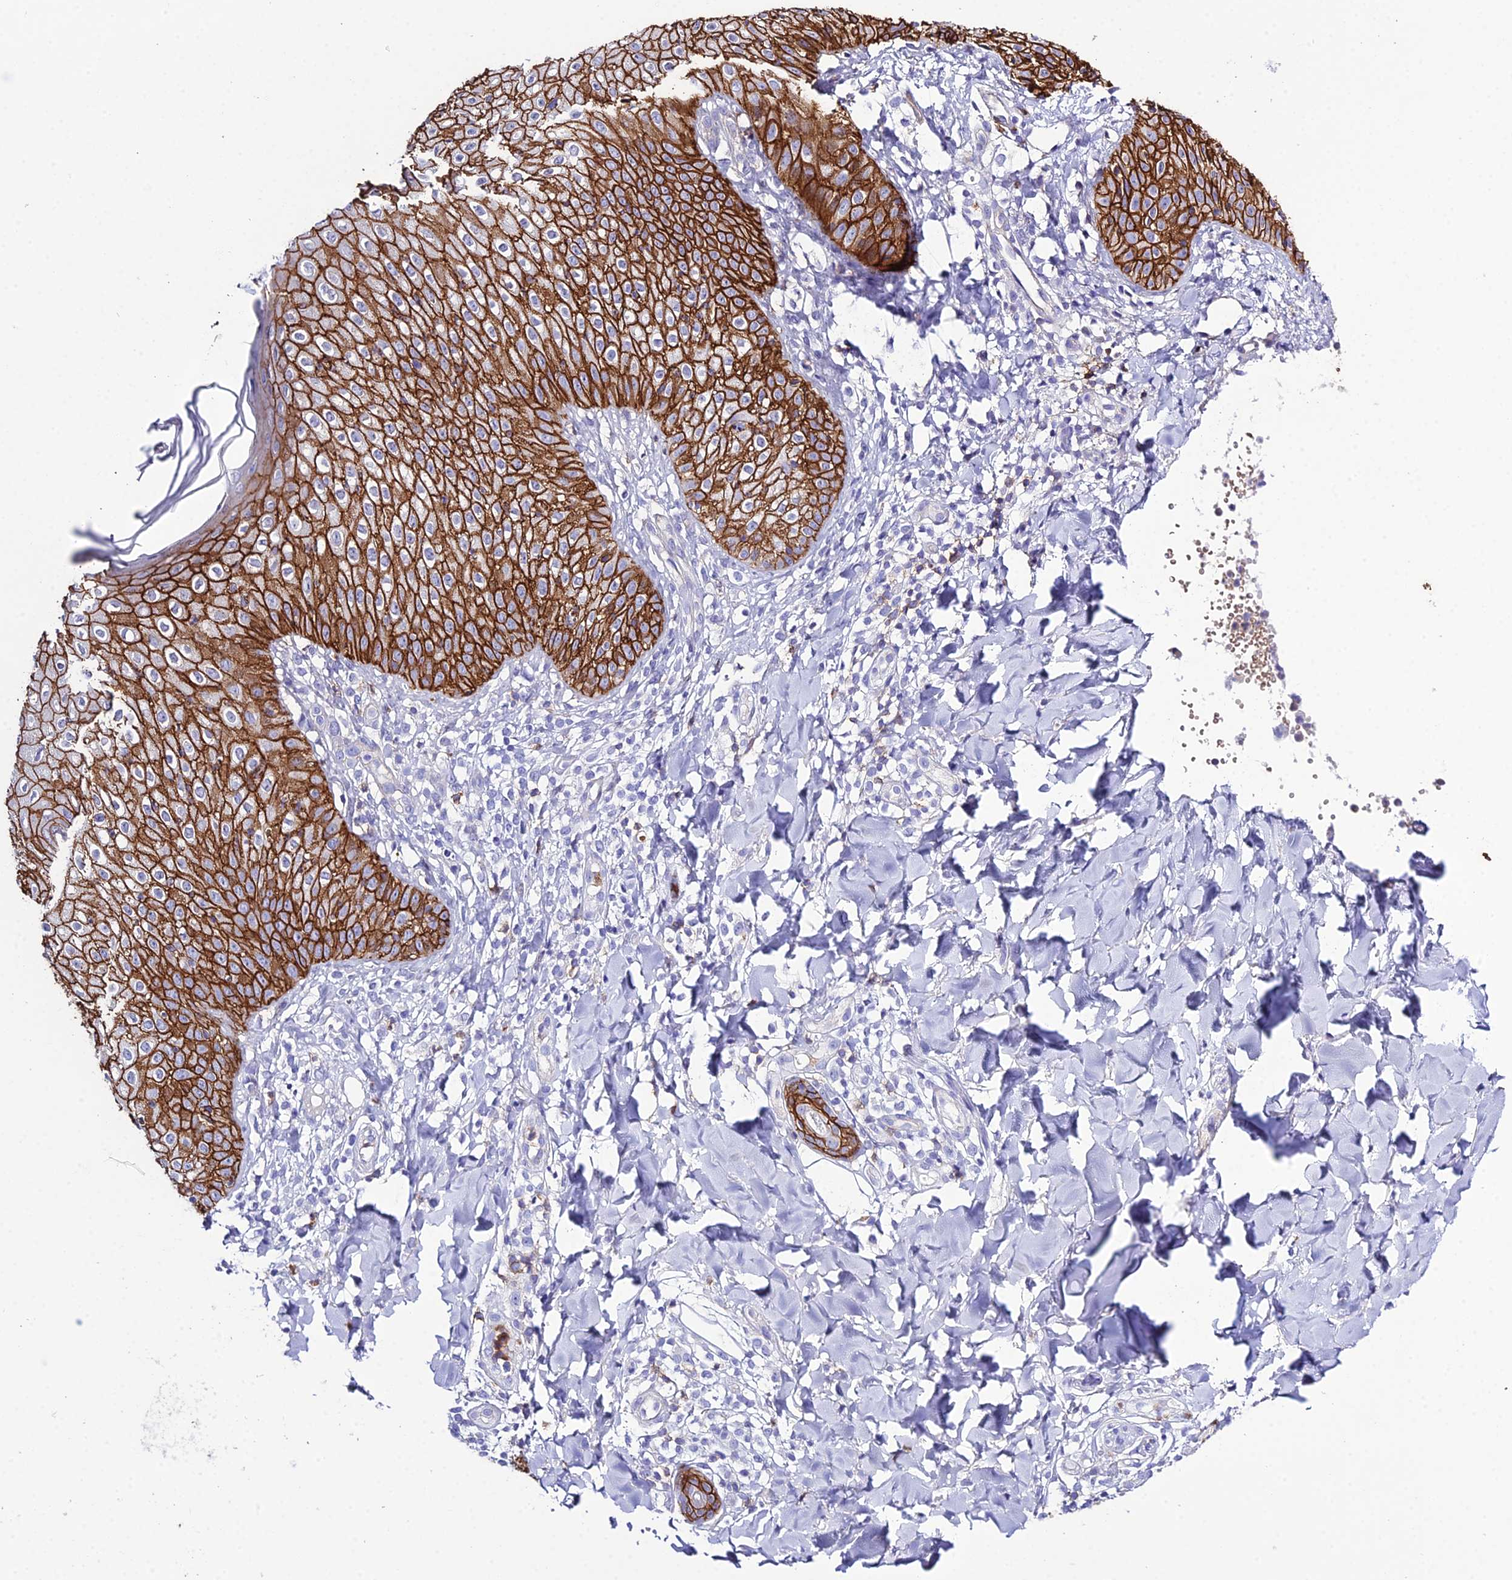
{"staining": {"intensity": "strong", "quantity": ">75%", "location": "cytoplasmic/membranous"}, "tissue": "skin", "cell_type": "Epidermal cells", "image_type": "normal", "snomed": [{"axis": "morphology", "description": "Normal tissue, NOS"}, {"axis": "morphology", "description": "Inflammation, NOS"}, {"axis": "topography", "description": "Soft tissue"}, {"axis": "topography", "description": "Anal"}], "caption": "Strong cytoplasmic/membranous protein expression is seen in about >75% of epidermal cells in skin.", "gene": "OR1Q1", "patient": {"sex": "female", "age": 15}}